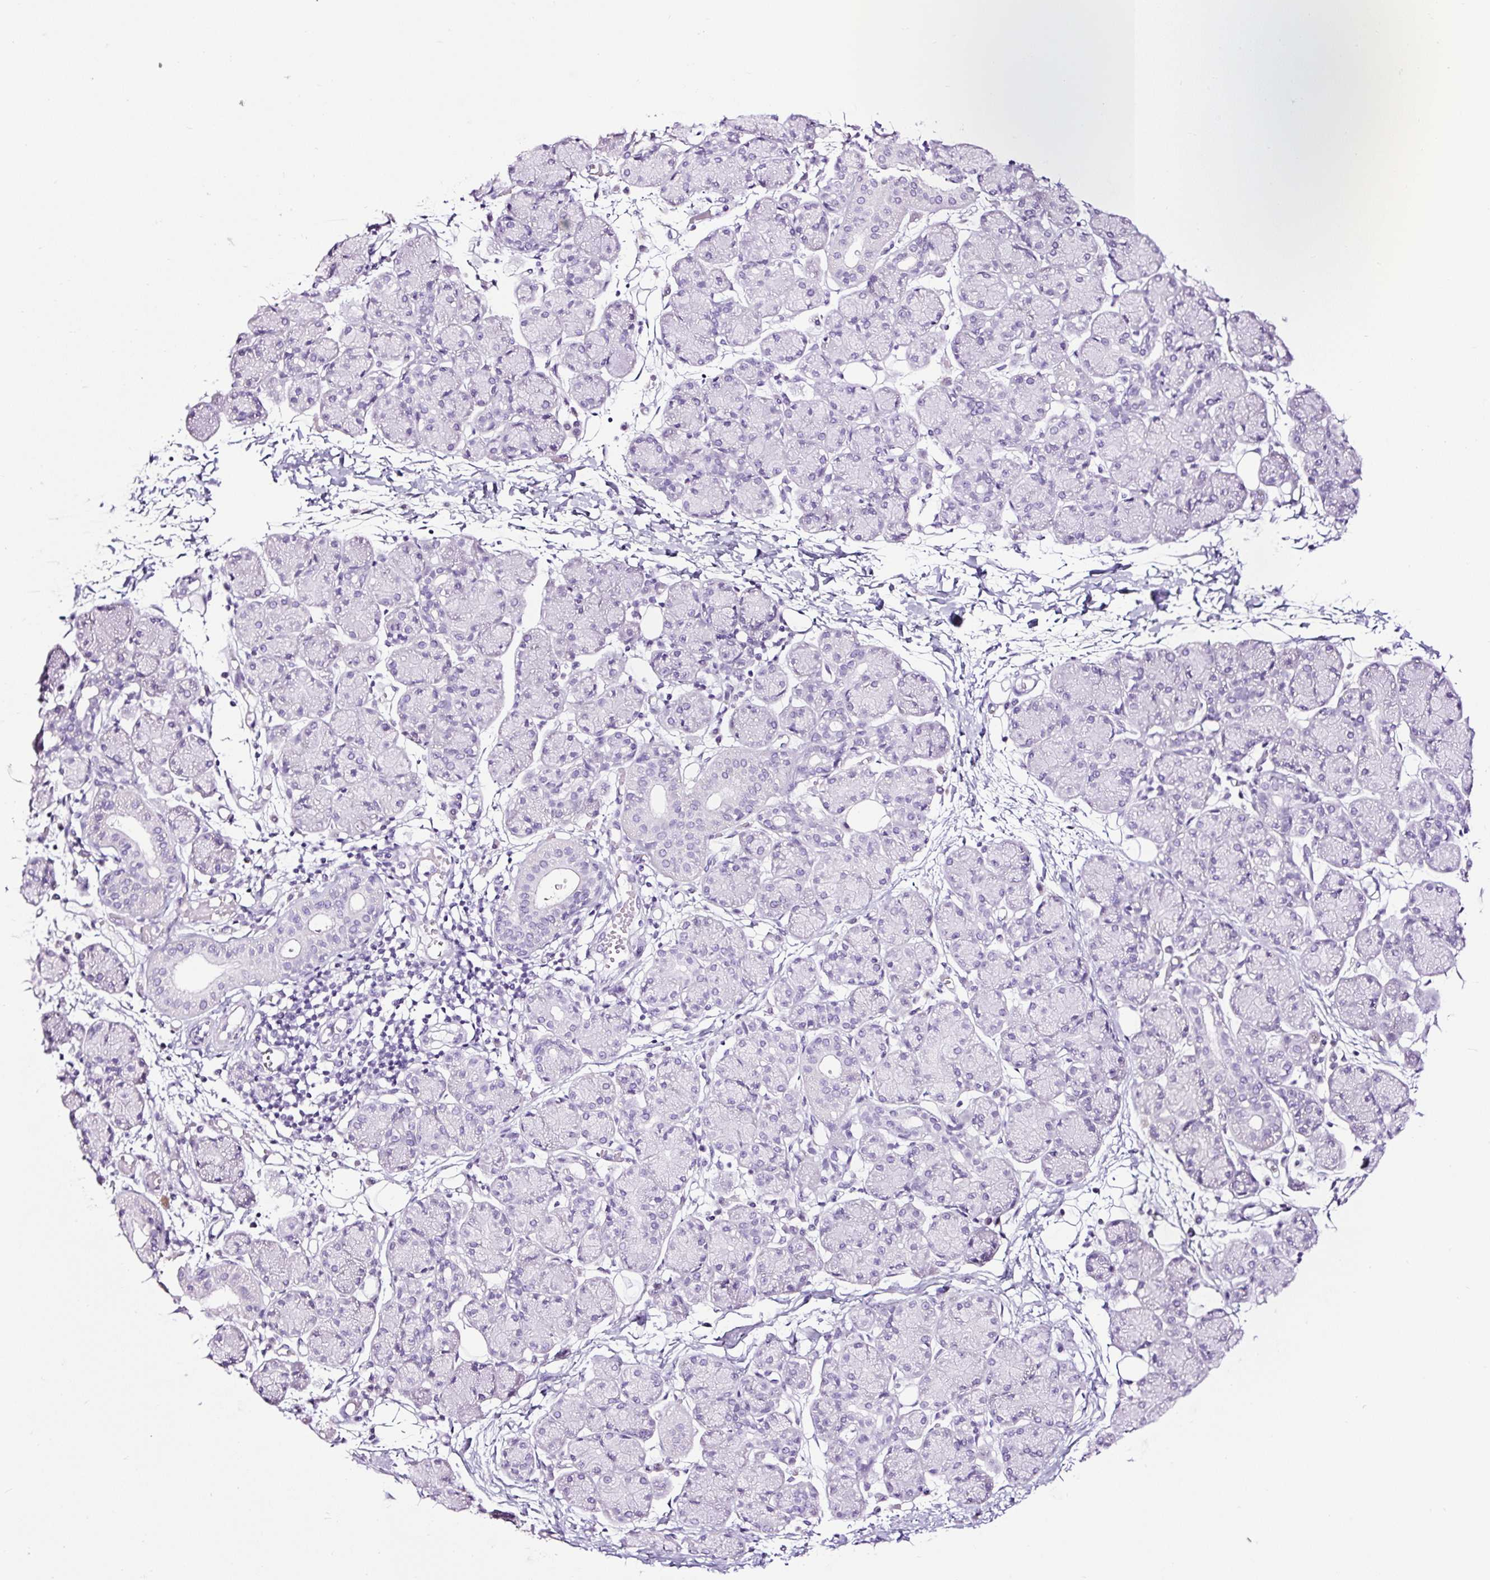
{"staining": {"intensity": "negative", "quantity": "none", "location": "none"}, "tissue": "salivary gland", "cell_type": "Glandular cells", "image_type": "normal", "snomed": [{"axis": "morphology", "description": "Normal tissue, NOS"}, {"axis": "morphology", "description": "Inflammation, NOS"}, {"axis": "topography", "description": "Lymph node"}, {"axis": "topography", "description": "Salivary gland"}], "caption": "Micrograph shows no significant protein staining in glandular cells of benign salivary gland. (Brightfield microscopy of DAB immunohistochemistry (IHC) at high magnification).", "gene": "NPHS2", "patient": {"sex": "male", "age": 3}}